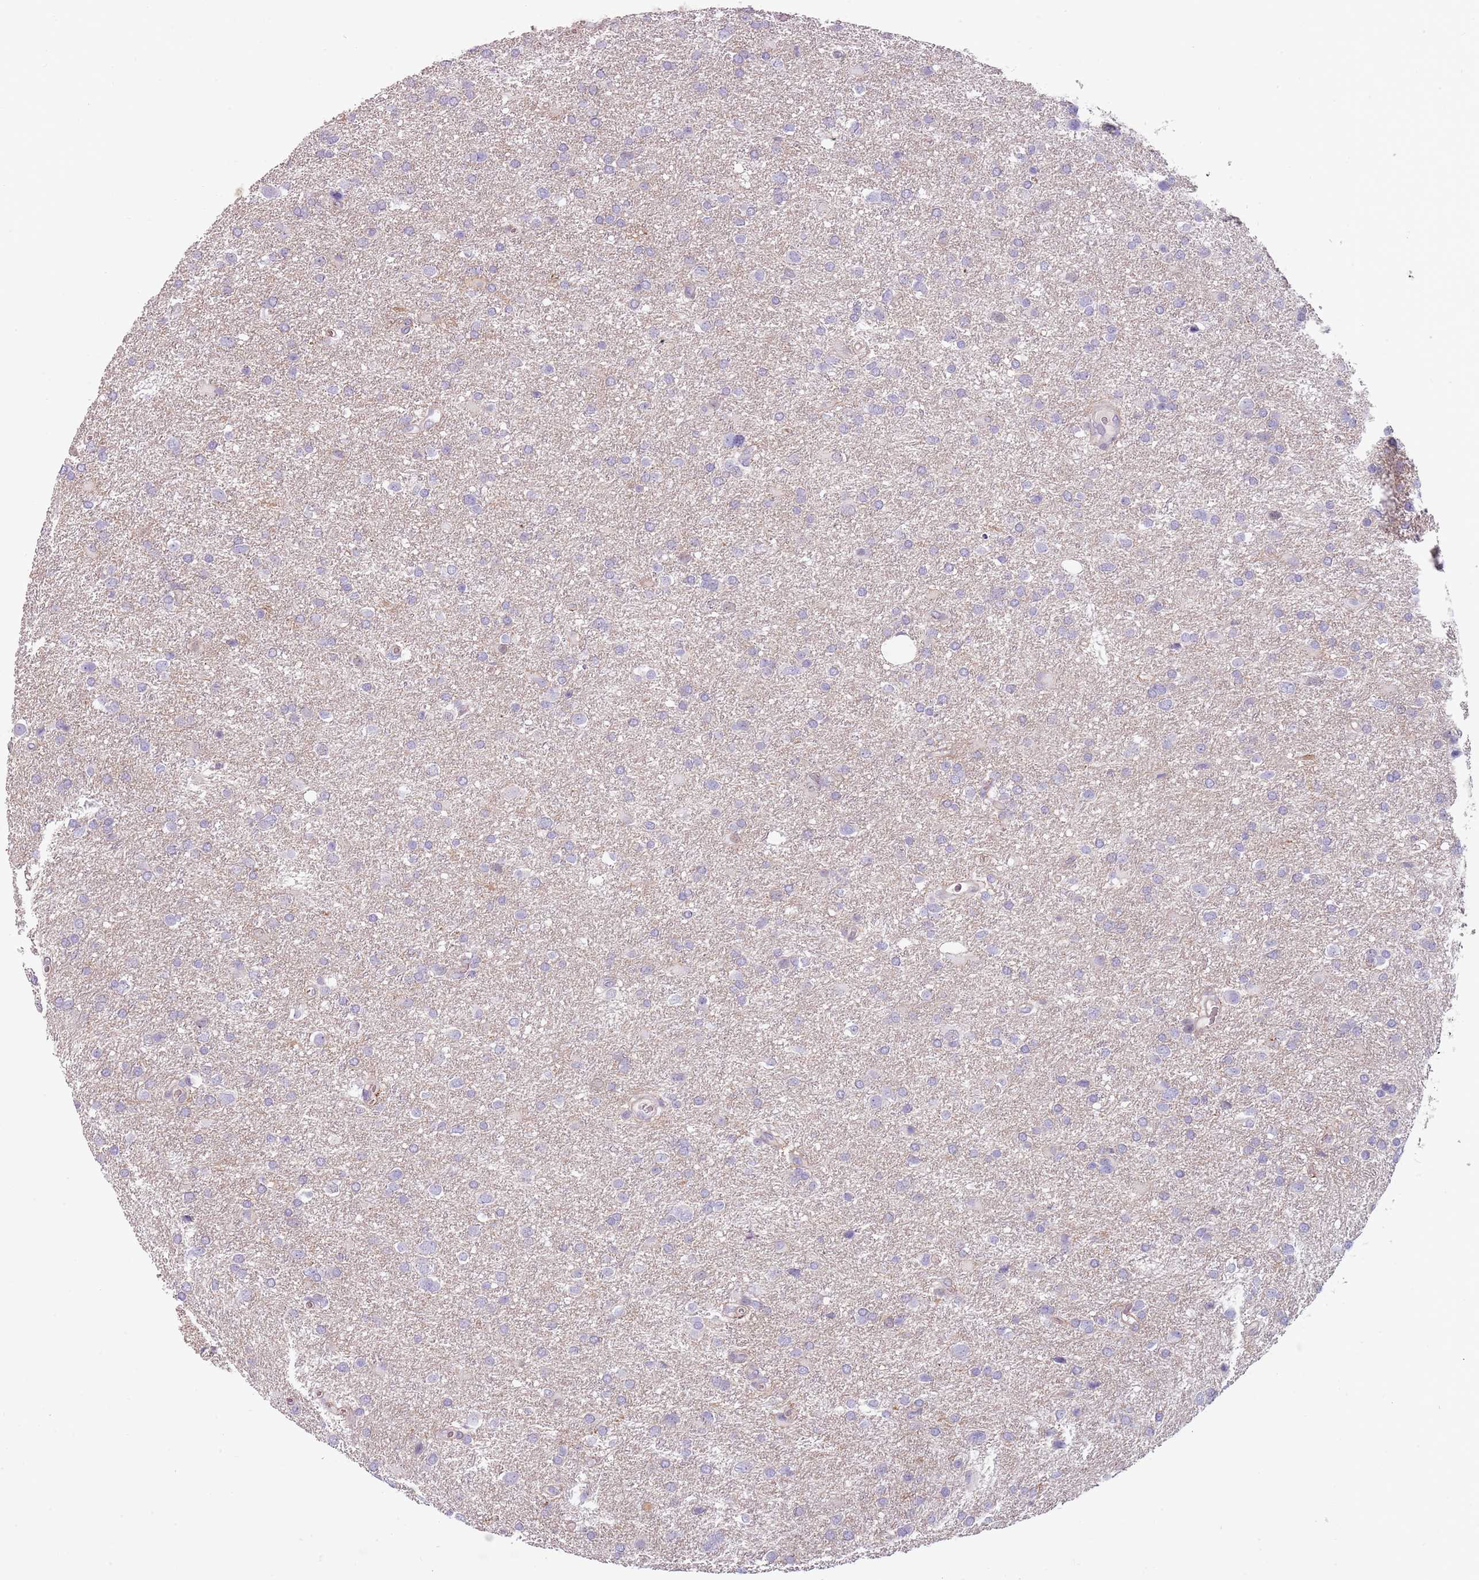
{"staining": {"intensity": "negative", "quantity": "none", "location": "none"}, "tissue": "glioma", "cell_type": "Tumor cells", "image_type": "cancer", "snomed": [{"axis": "morphology", "description": "Glioma, malignant, Low grade"}, {"axis": "topography", "description": "Brain"}], "caption": "This is a micrograph of immunohistochemistry (IHC) staining of glioma, which shows no positivity in tumor cells.", "gene": "RFX2", "patient": {"sex": "female", "age": 32}}